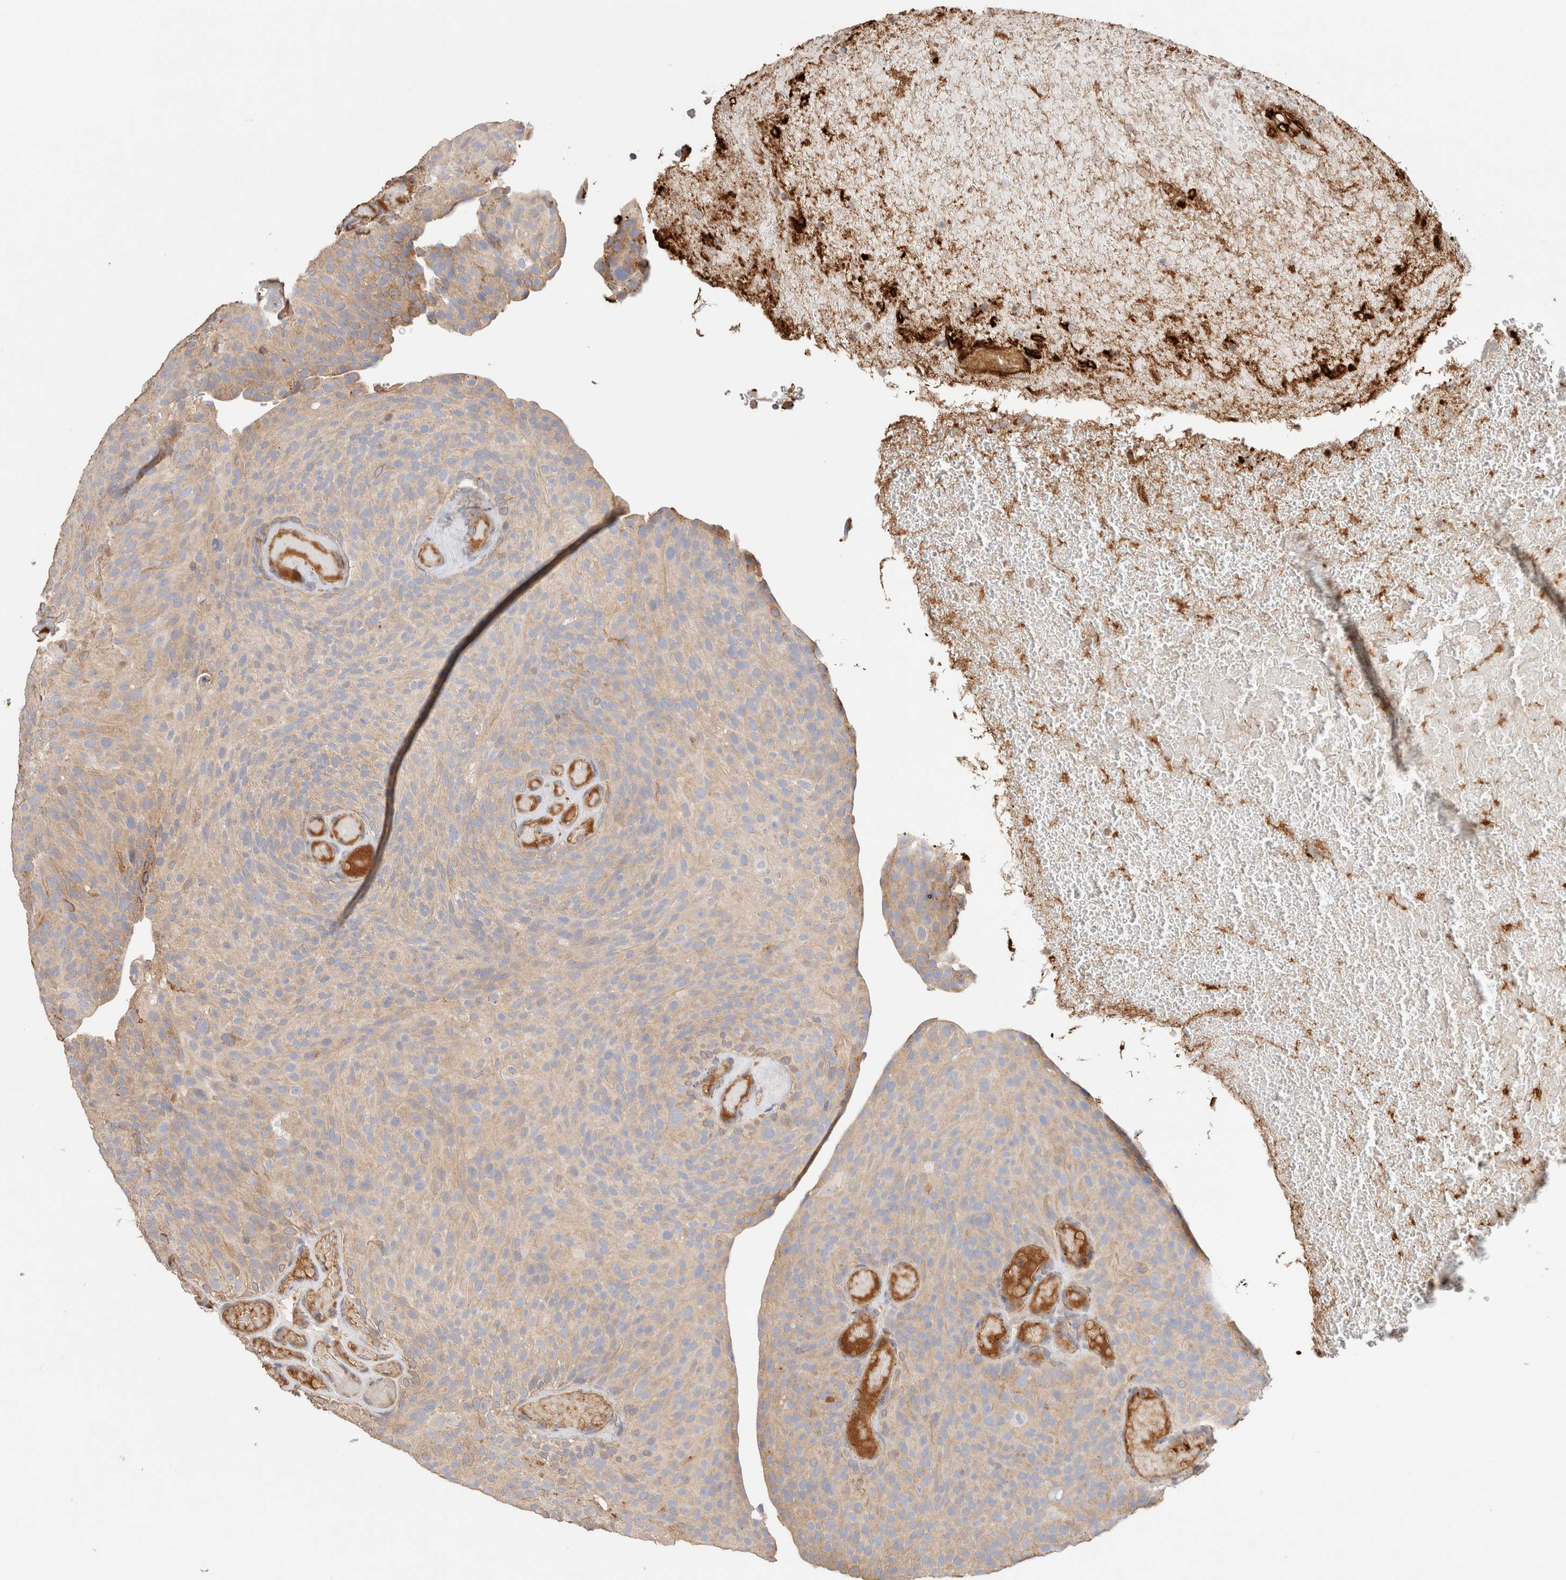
{"staining": {"intensity": "weak", "quantity": ">75%", "location": "cytoplasmic/membranous"}, "tissue": "urothelial cancer", "cell_type": "Tumor cells", "image_type": "cancer", "snomed": [{"axis": "morphology", "description": "Urothelial carcinoma, Low grade"}, {"axis": "topography", "description": "Urinary bladder"}], "caption": "Weak cytoplasmic/membranous staining is seen in about >75% of tumor cells in urothelial cancer.", "gene": "PROS1", "patient": {"sex": "male", "age": 78}}